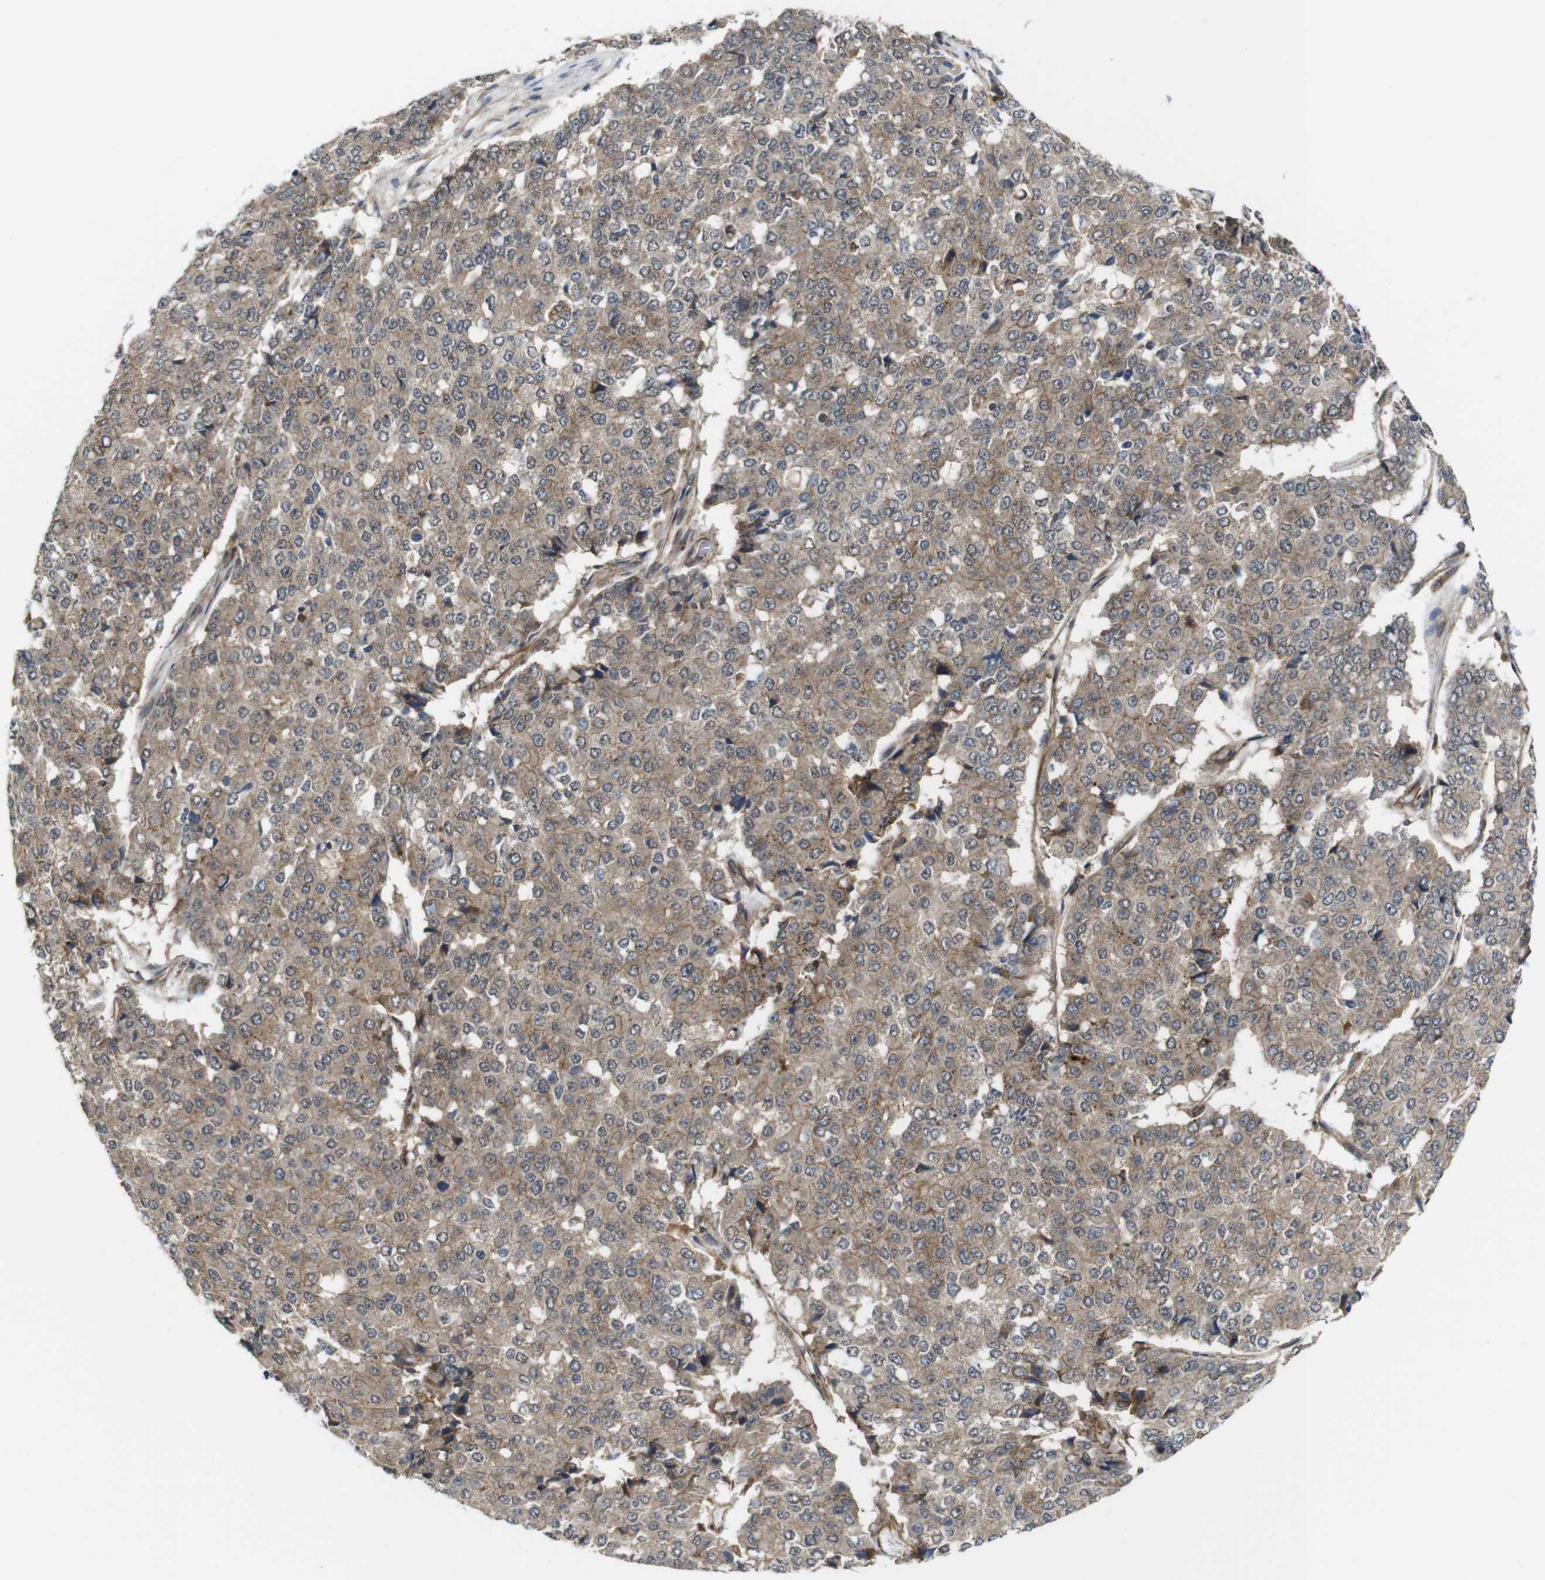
{"staining": {"intensity": "moderate", "quantity": ">75%", "location": "cytoplasmic/membranous"}, "tissue": "pancreatic cancer", "cell_type": "Tumor cells", "image_type": "cancer", "snomed": [{"axis": "morphology", "description": "Adenocarcinoma, NOS"}, {"axis": "topography", "description": "Pancreas"}], "caption": "Tumor cells display moderate cytoplasmic/membranous staining in approximately >75% of cells in pancreatic adenocarcinoma.", "gene": "ZDHHC5", "patient": {"sex": "male", "age": 50}}